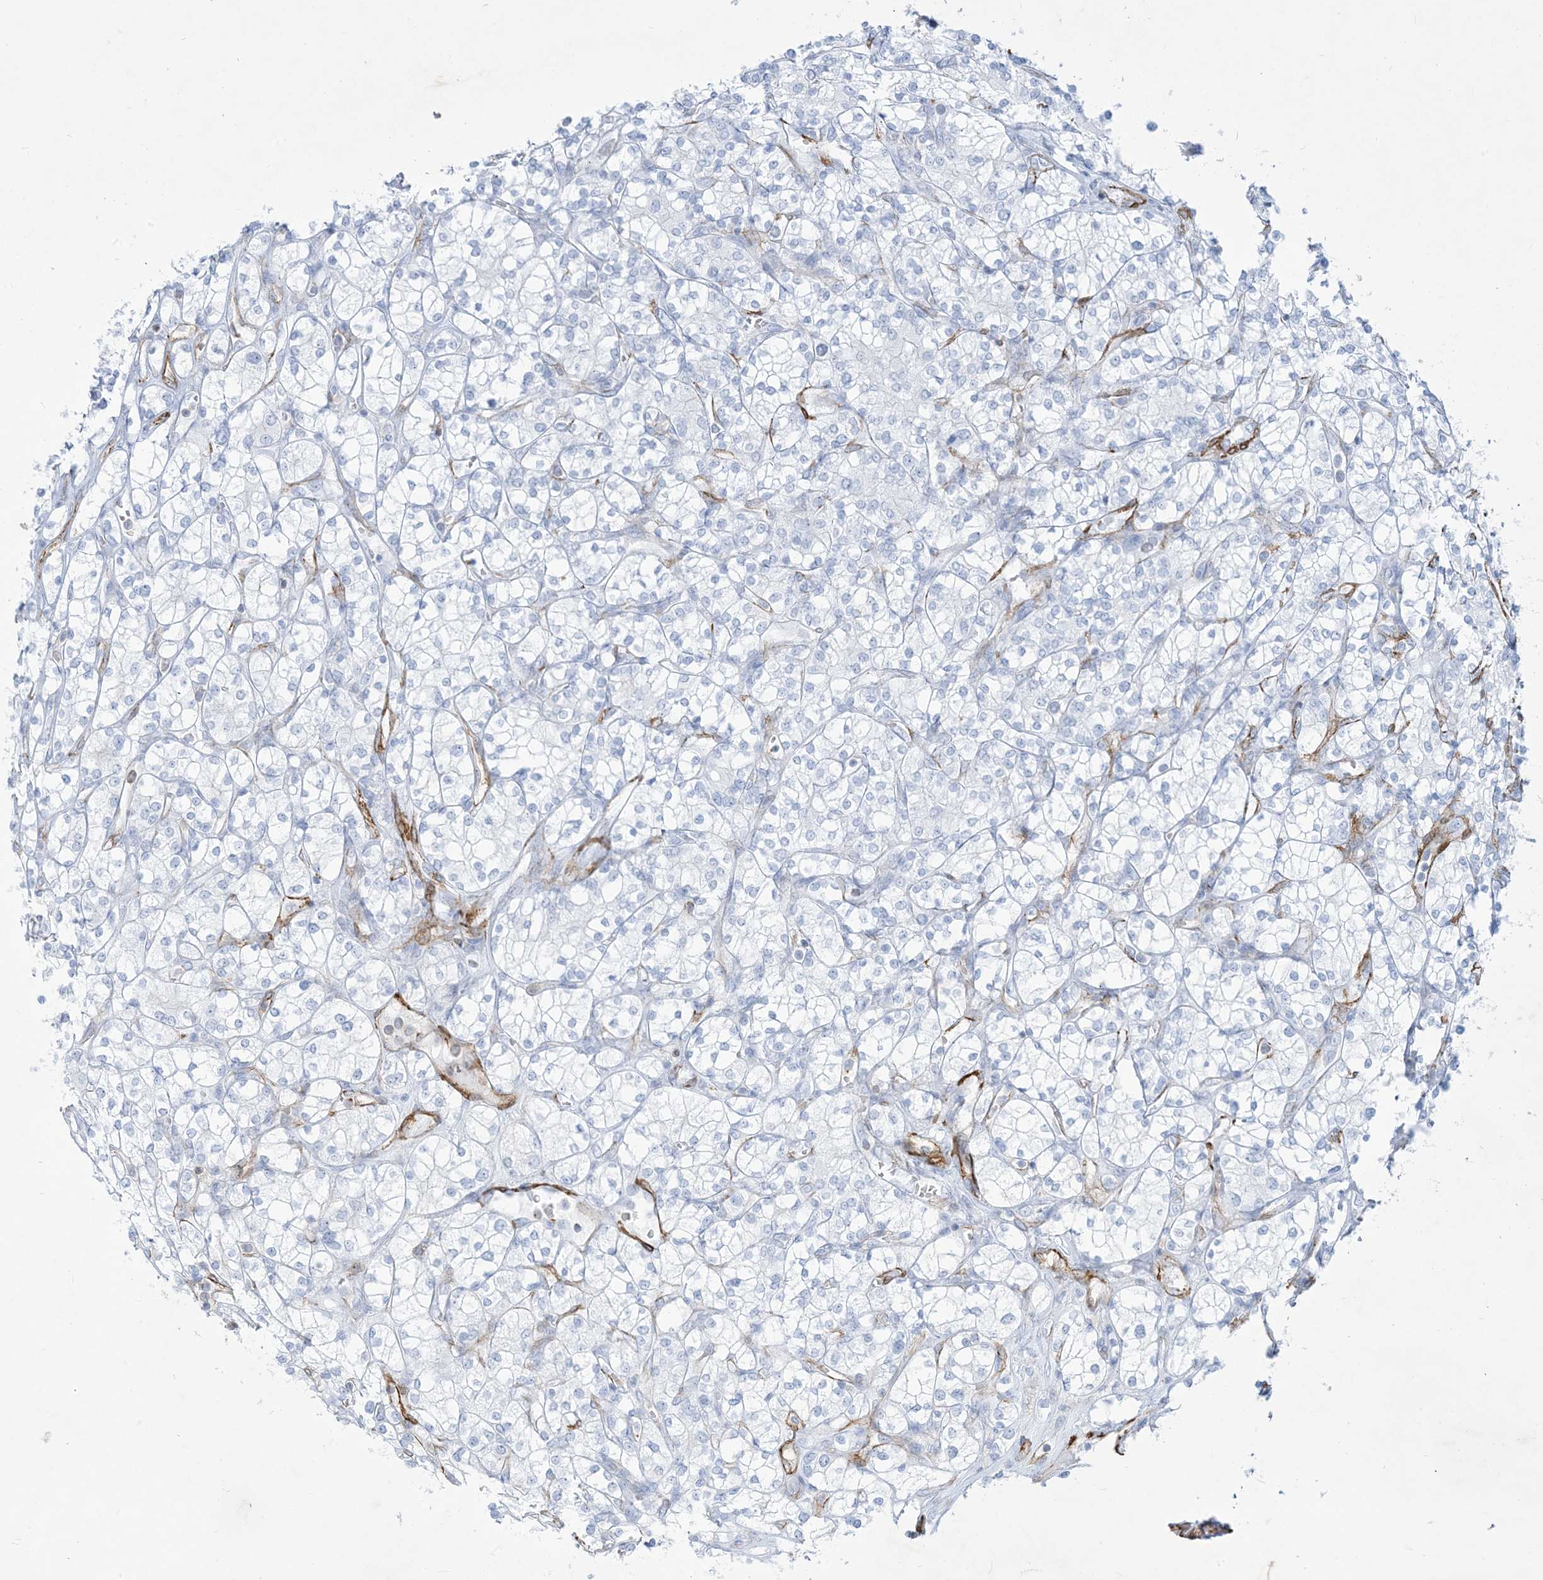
{"staining": {"intensity": "negative", "quantity": "none", "location": "none"}, "tissue": "renal cancer", "cell_type": "Tumor cells", "image_type": "cancer", "snomed": [{"axis": "morphology", "description": "Adenocarcinoma, NOS"}, {"axis": "topography", "description": "Kidney"}], "caption": "High power microscopy micrograph of an immunohistochemistry histopathology image of renal cancer, revealing no significant staining in tumor cells.", "gene": "B3GNT7", "patient": {"sex": "male", "age": 77}}